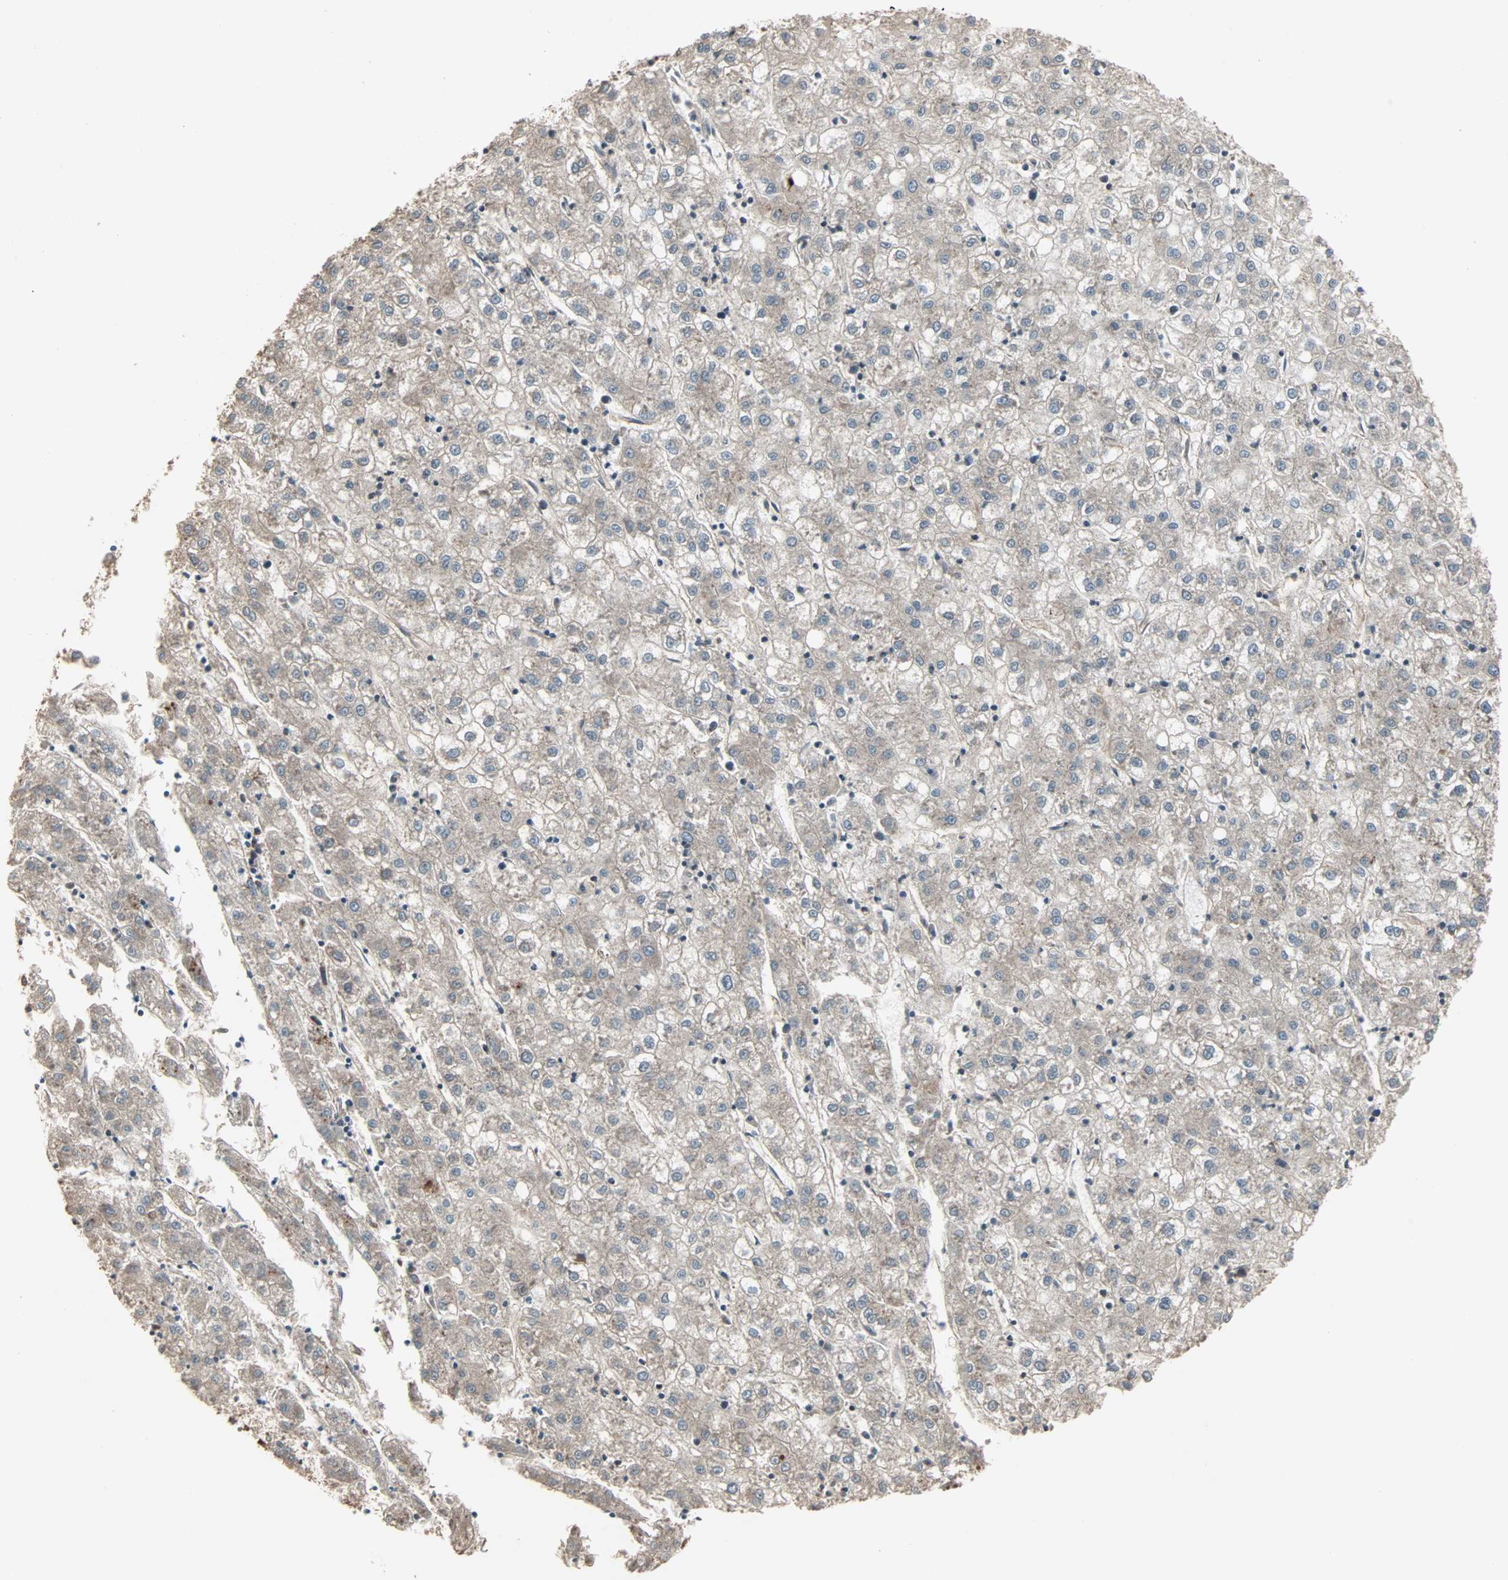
{"staining": {"intensity": "weak", "quantity": "25%-75%", "location": "cytoplasmic/membranous"}, "tissue": "liver cancer", "cell_type": "Tumor cells", "image_type": "cancer", "snomed": [{"axis": "morphology", "description": "Carcinoma, Hepatocellular, NOS"}, {"axis": "topography", "description": "Liver"}], "caption": "Weak cytoplasmic/membranous expression is seen in about 25%-75% of tumor cells in liver cancer (hepatocellular carcinoma).", "gene": "CALCRL", "patient": {"sex": "male", "age": 72}}